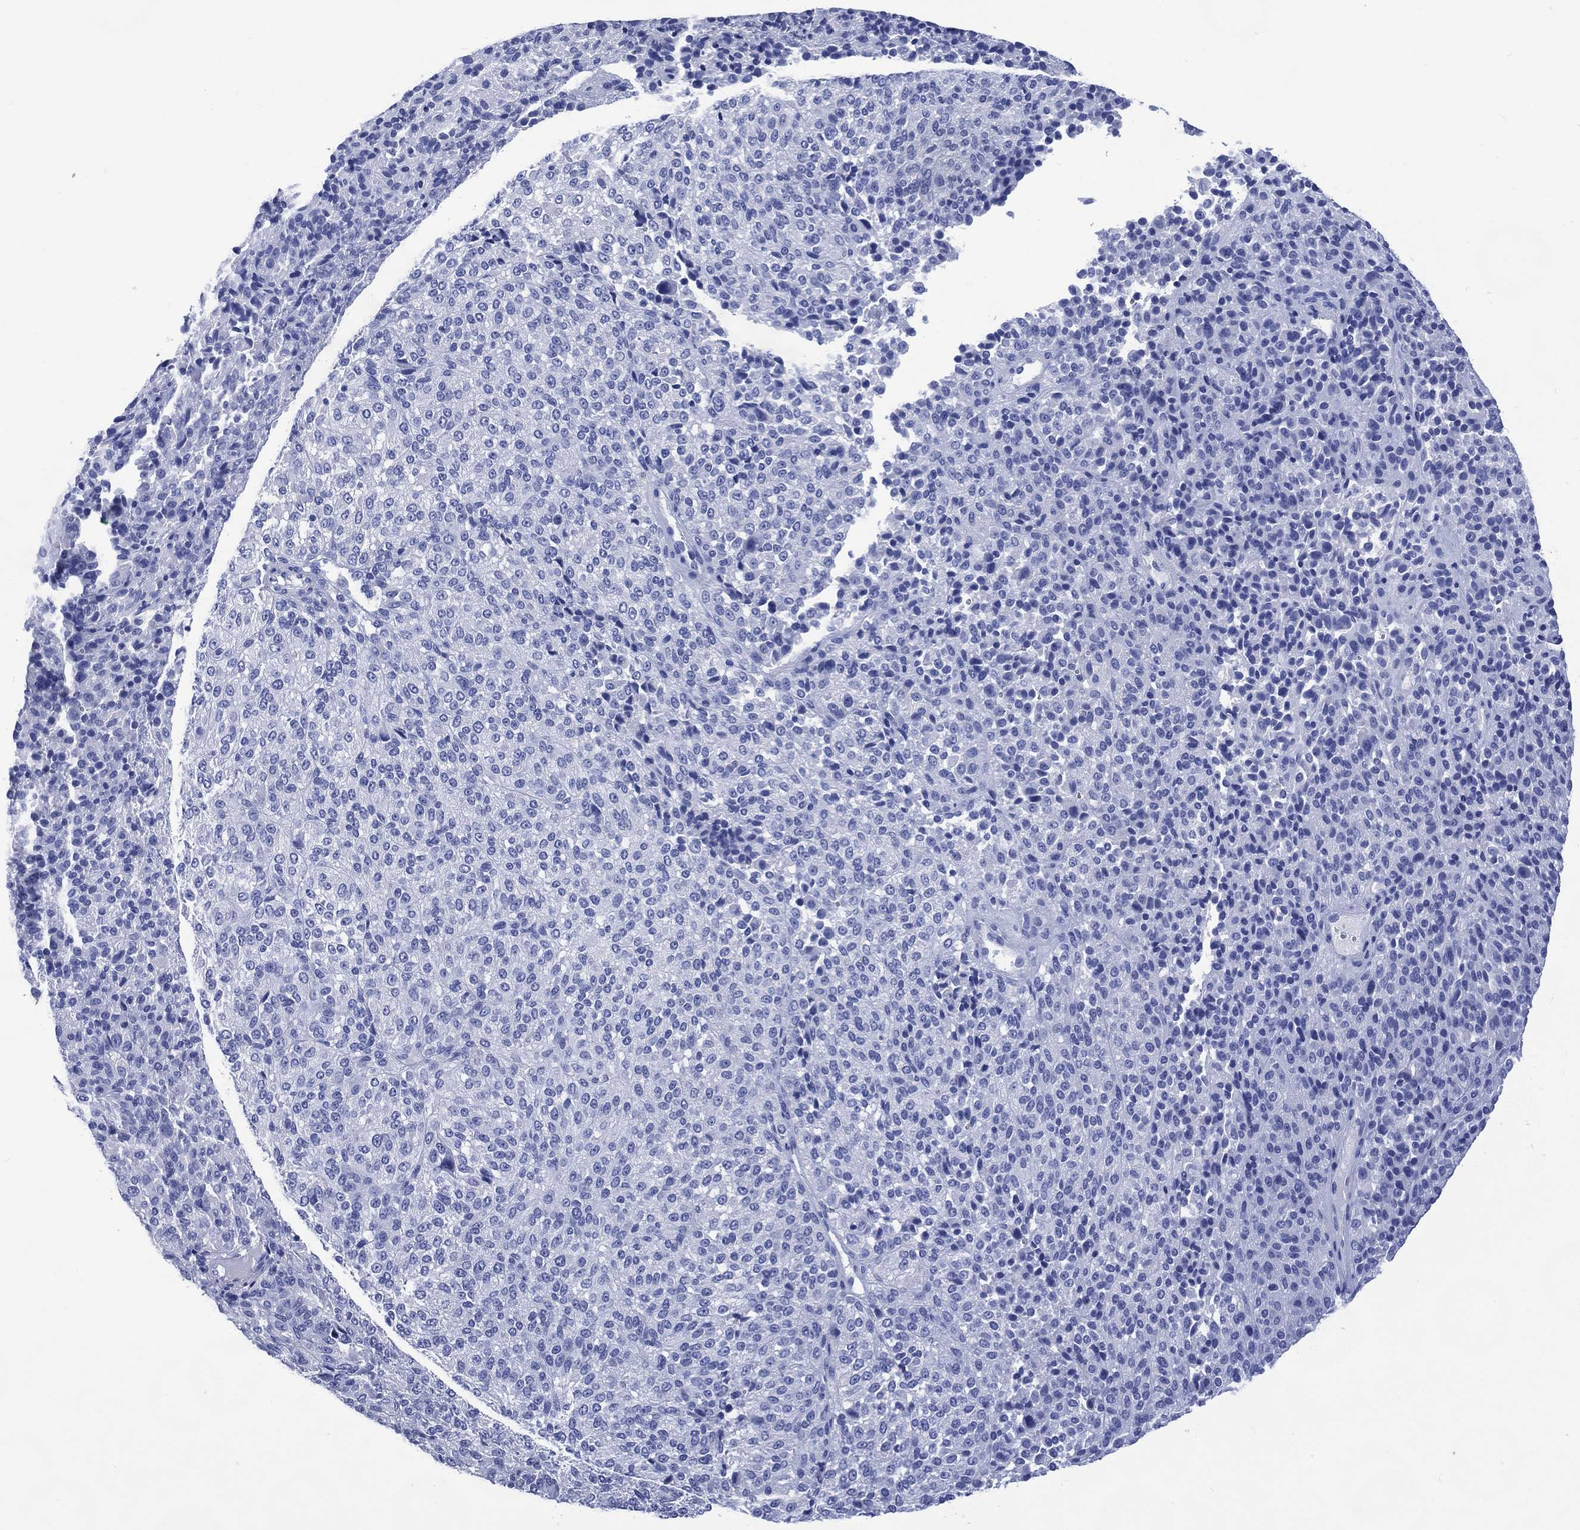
{"staining": {"intensity": "negative", "quantity": "none", "location": "none"}, "tissue": "melanoma", "cell_type": "Tumor cells", "image_type": "cancer", "snomed": [{"axis": "morphology", "description": "Malignant melanoma, Metastatic site"}, {"axis": "topography", "description": "Brain"}], "caption": "Protein analysis of melanoma exhibits no significant staining in tumor cells.", "gene": "SHCBP1L", "patient": {"sex": "female", "age": 56}}